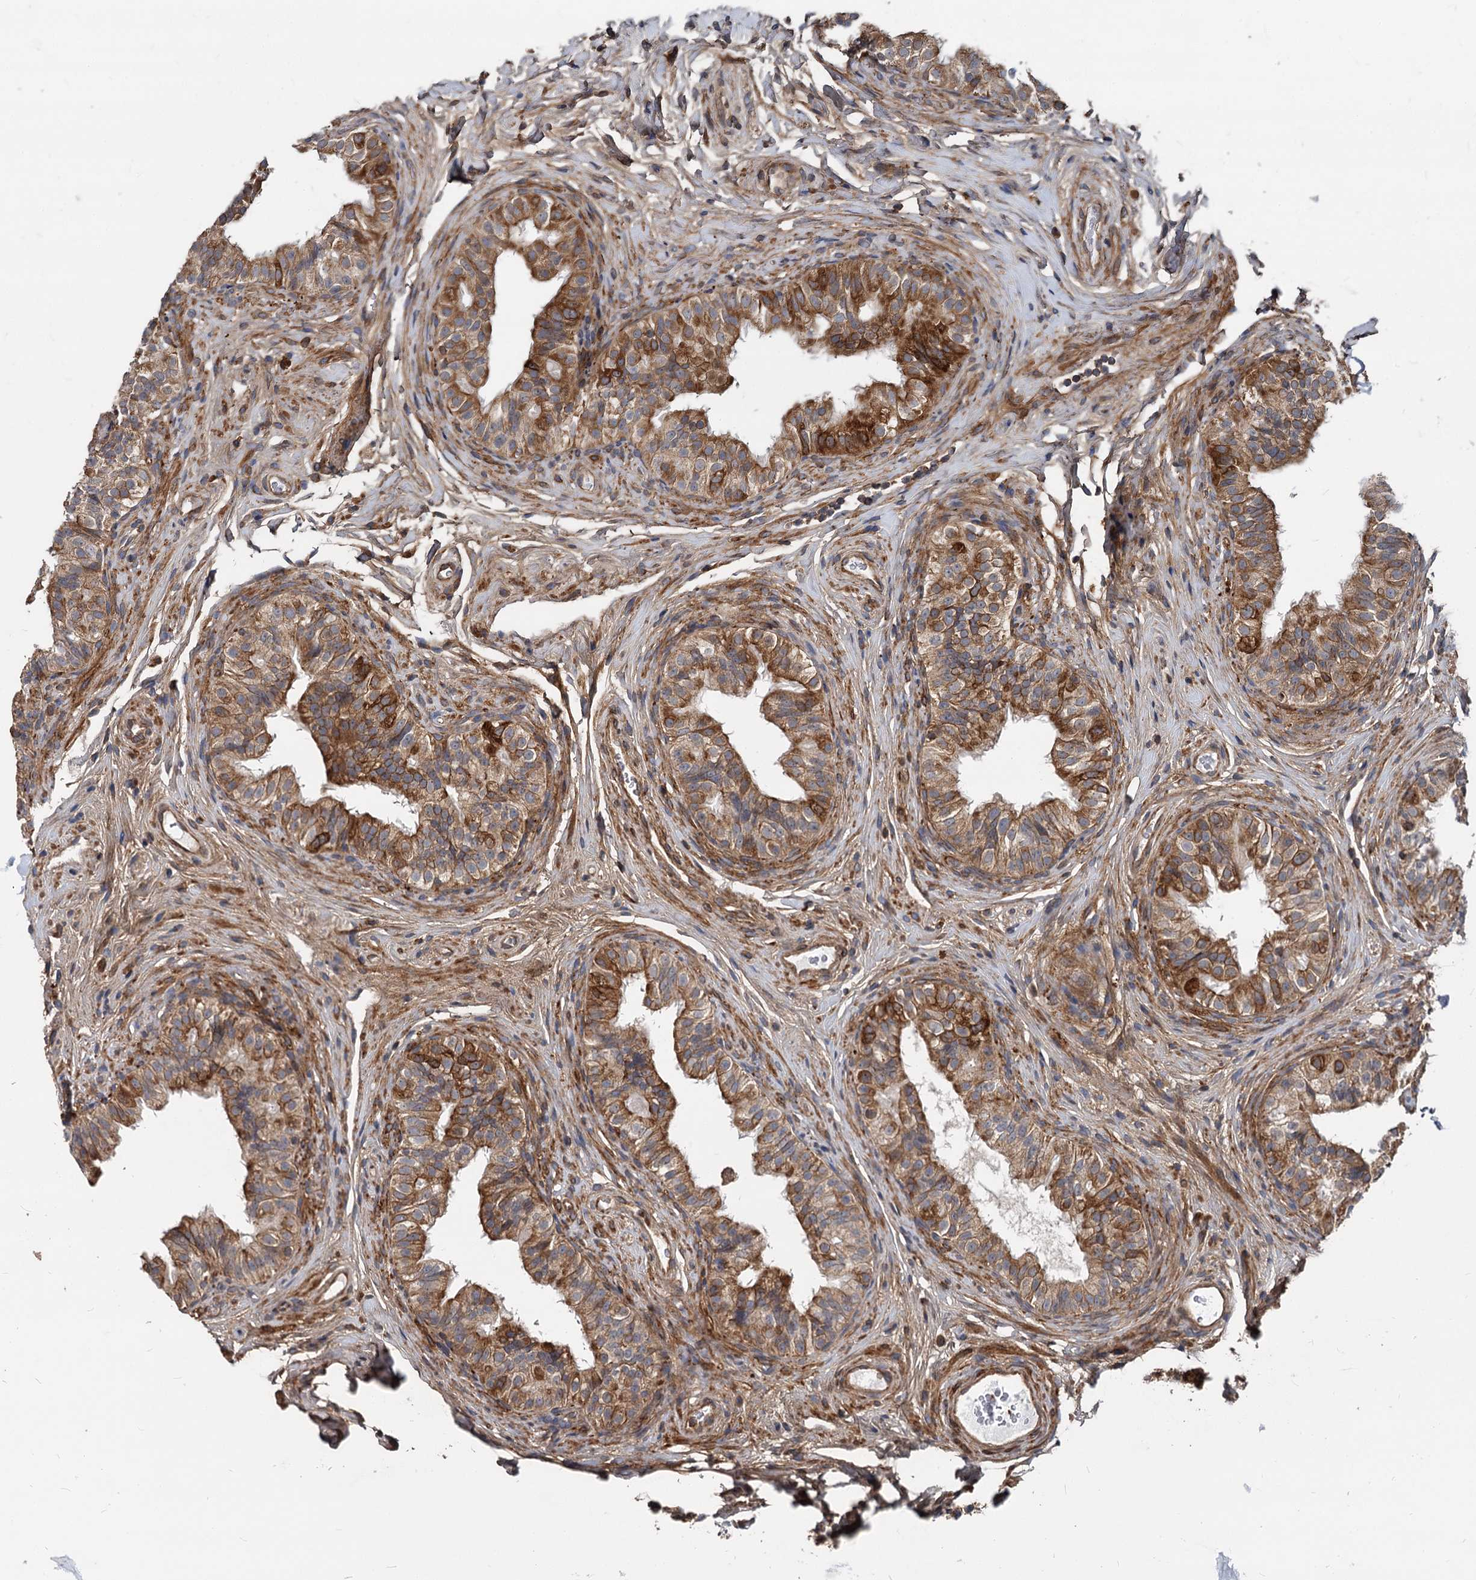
{"staining": {"intensity": "strong", "quantity": "25%-75%", "location": "cytoplasmic/membranous"}, "tissue": "epididymis", "cell_type": "Glandular cells", "image_type": "normal", "snomed": [{"axis": "morphology", "description": "Normal tissue, NOS"}, {"axis": "topography", "description": "Epididymis"}], "caption": "Epididymis stained for a protein (brown) exhibits strong cytoplasmic/membranous positive expression in about 25%-75% of glandular cells.", "gene": "STIM1", "patient": {"sex": "male", "age": 49}}